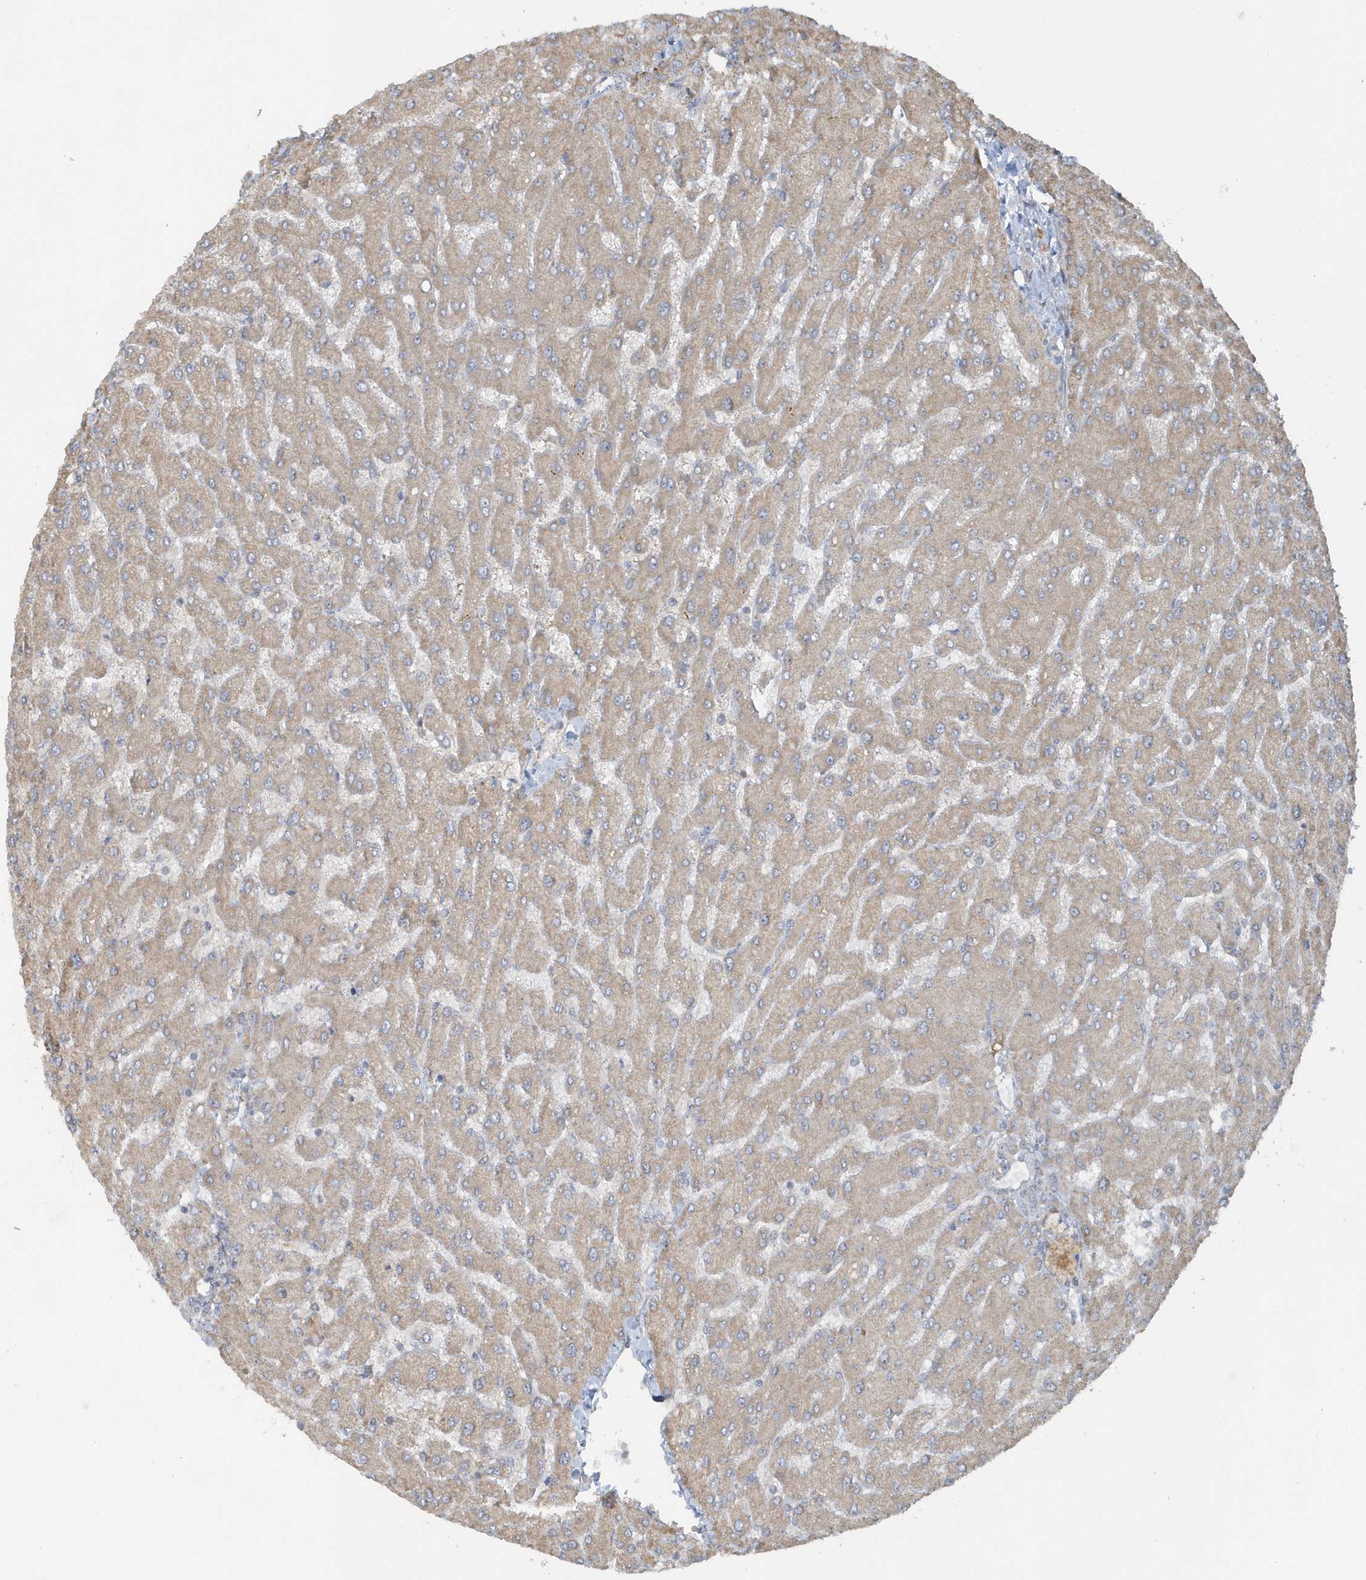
{"staining": {"intensity": "negative", "quantity": "none", "location": "none"}, "tissue": "liver", "cell_type": "Cholangiocytes", "image_type": "normal", "snomed": [{"axis": "morphology", "description": "Normal tissue, NOS"}, {"axis": "topography", "description": "Liver"}], "caption": "The histopathology image reveals no significant staining in cholangiocytes of liver. Nuclei are stained in blue.", "gene": "THG1L", "patient": {"sex": "male", "age": 55}}